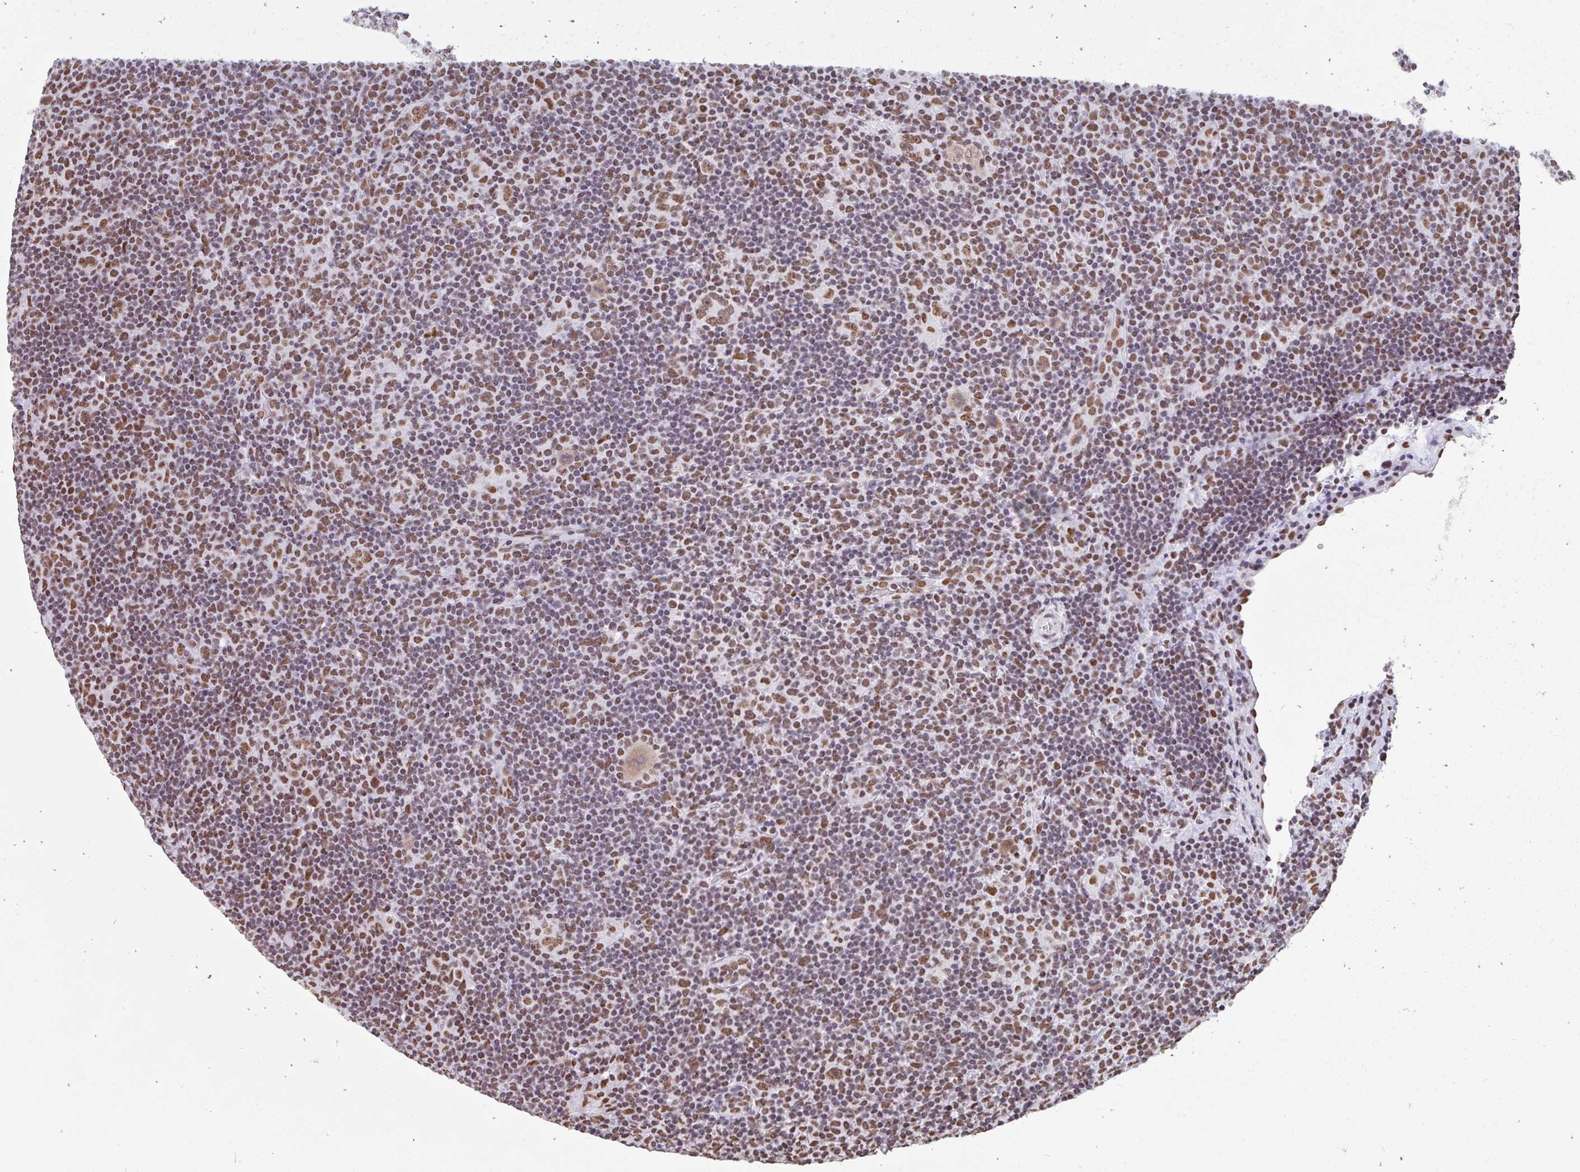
{"staining": {"intensity": "moderate", "quantity": ">75%", "location": "nuclear"}, "tissue": "lymphoma", "cell_type": "Tumor cells", "image_type": "cancer", "snomed": [{"axis": "morphology", "description": "Hodgkin's disease, NOS"}, {"axis": "topography", "description": "Lymph node"}], "caption": "Protein expression analysis of Hodgkin's disease shows moderate nuclear positivity in approximately >75% of tumor cells.", "gene": "KHDRBS1", "patient": {"sex": "female", "age": 57}}